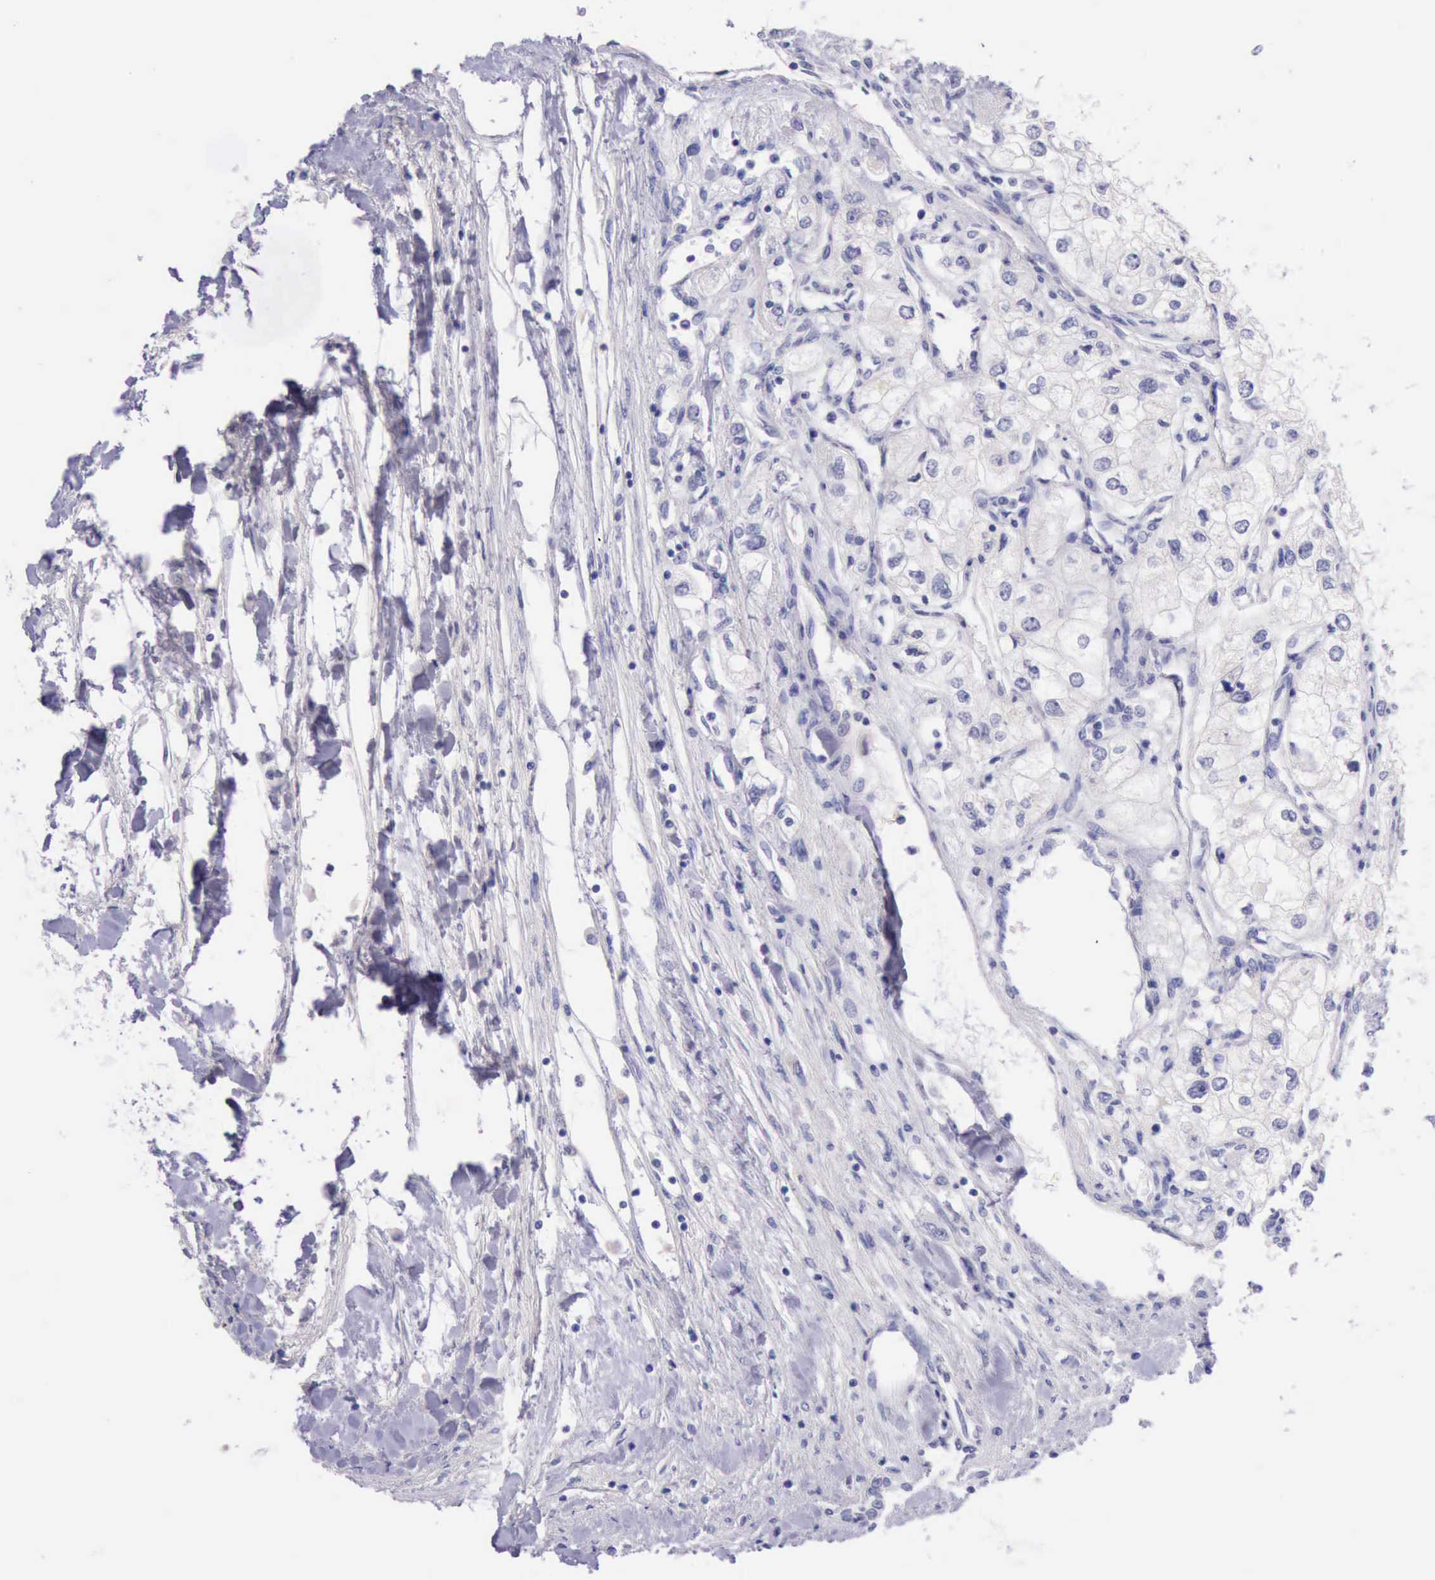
{"staining": {"intensity": "negative", "quantity": "none", "location": "none"}, "tissue": "renal cancer", "cell_type": "Tumor cells", "image_type": "cancer", "snomed": [{"axis": "morphology", "description": "Adenocarcinoma, NOS"}, {"axis": "topography", "description": "Kidney"}], "caption": "The histopathology image exhibits no staining of tumor cells in renal cancer (adenocarcinoma).", "gene": "LRFN5", "patient": {"sex": "male", "age": 57}}